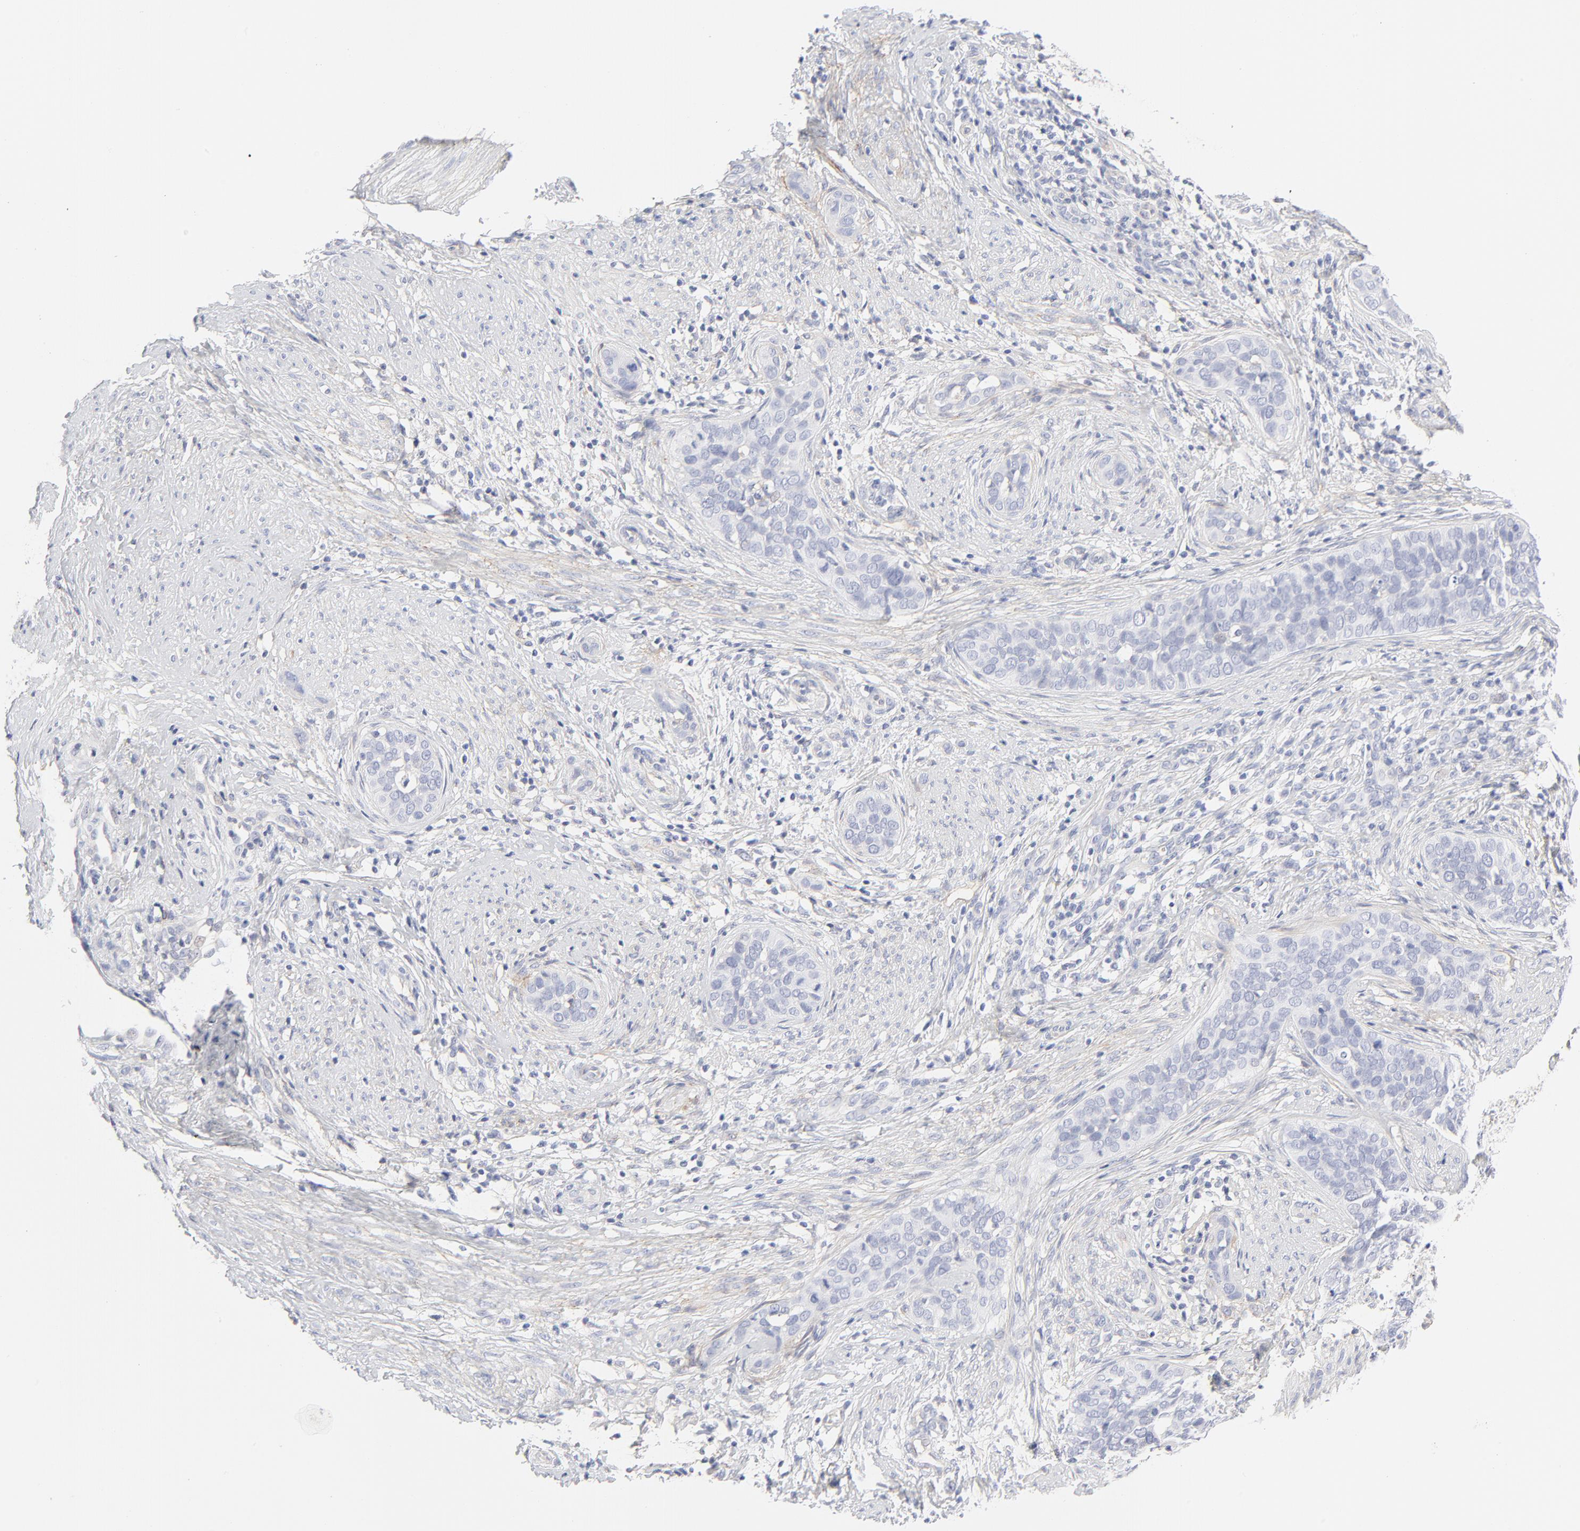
{"staining": {"intensity": "negative", "quantity": "none", "location": "none"}, "tissue": "cervical cancer", "cell_type": "Tumor cells", "image_type": "cancer", "snomed": [{"axis": "morphology", "description": "Squamous cell carcinoma, NOS"}, {"axis": "topography", "description": "Cervix"}], "caption": "Tumor cells show no significant protein positivity in cervical cancer. (DAB (3,3'-diaminobenzidine) IHC visualized using brightfield microscopy, high magnification).", "gene": "ITGA5", "patient": {"sex": "female", "age": 31}}